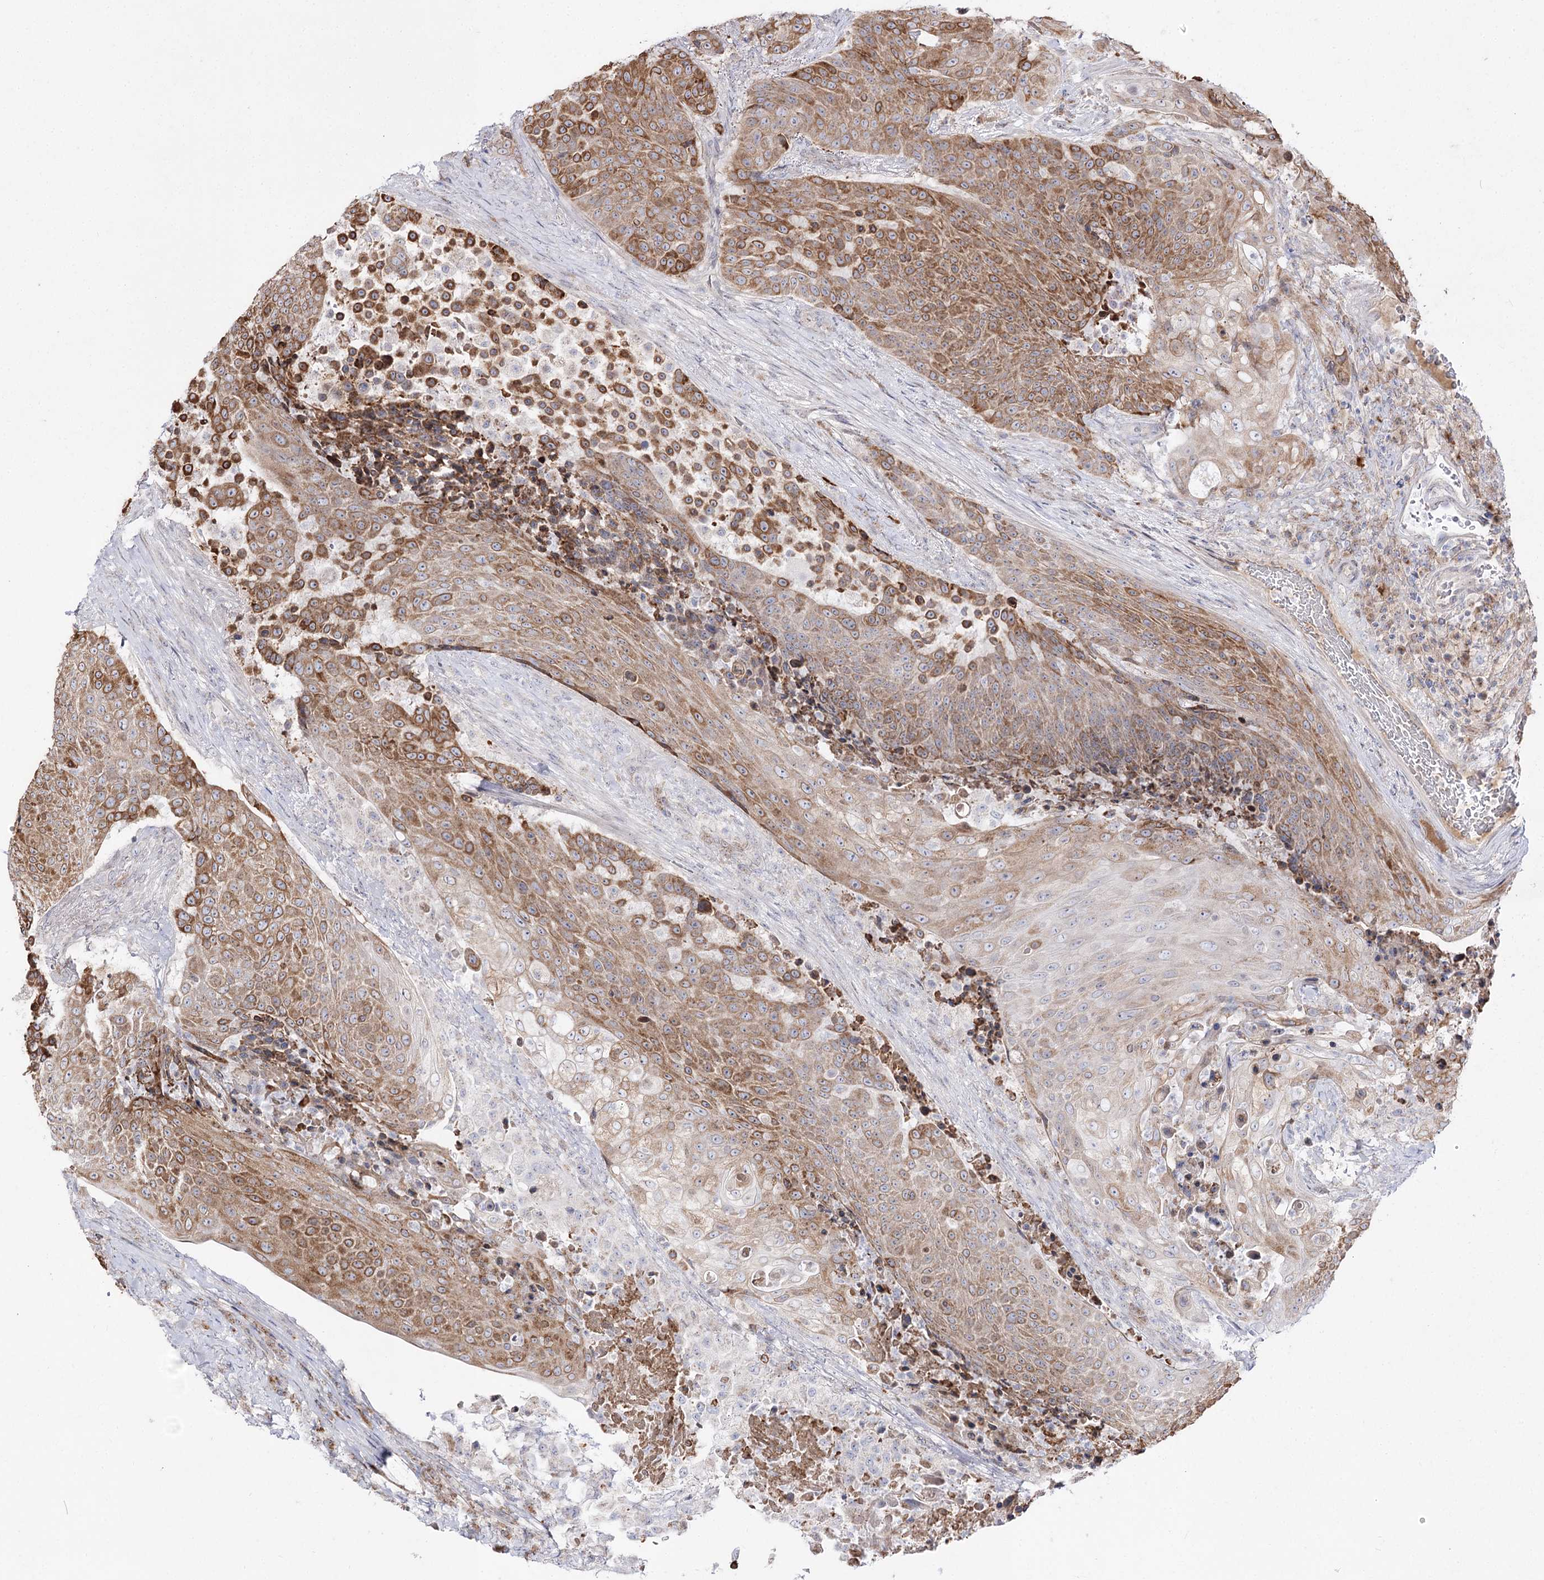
{"staining": {"intensity": "moderate", "quantity": ">75%", "location": "cytoplasmic/membranous"}, "tissue": "urothelial cancer", "cell_type": "Tumor cells", "image_type": "cancer", "snomed": [{"axis": "morphology", "description": "Urothelial carcinoma, High grade"}, {"axis": "topography", "description": "Urinary bladder"}], "caption": "Immunohistochemistry (IHC) image of human urothelial carcinoma (high-grade) stained for a protein (brown), which exhibits medium levels of moderate cytoplasmic/membranous positivity in about >75% of tumor cells.", "gene": "C11orf80", "patient": {"sex": "female", "age": 63}}